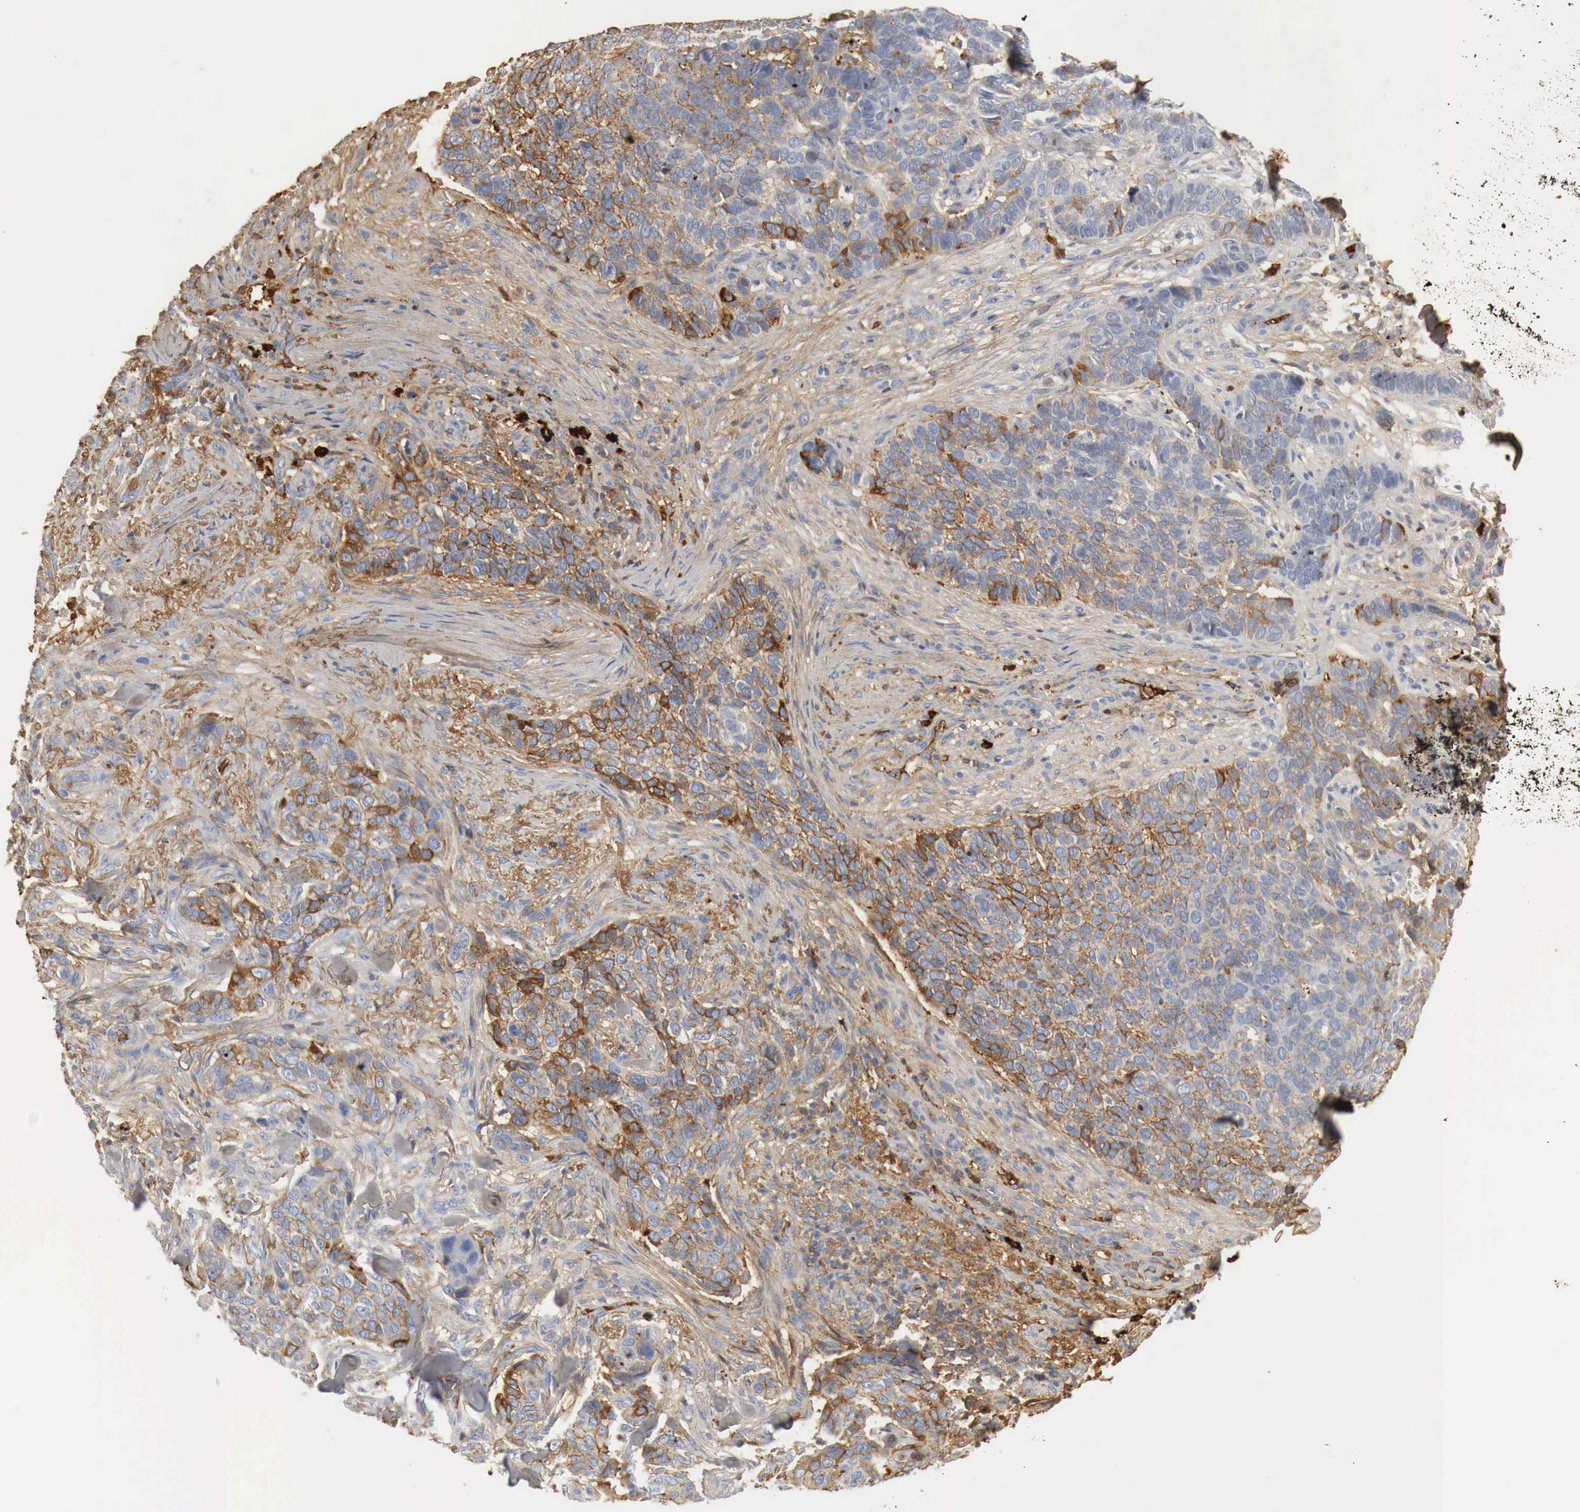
{"staining": {"intensity": "moderate", "quantity": "25%-75%", "location": "cytoplasmic/membranous"}, "tissue": "skin cancer", "cell_type": "Tumor cells", "image_type": "cancer", "snomed": [{"axis": "morphology", "description": "Normal tissue, NOS"}, {"axis": "morphology", "description": "Basal cell carcinoma"}, {"axis": "topography", "description": "Skin"}], "caption": "Basal cell carcinoma (skin) stained with IHC reveals moderate cytoplasmic/membranous staining in about 25%-75% of tumor cells.", "gene": "IGLC3", "patient": {"sex": "male", "age": 81}}